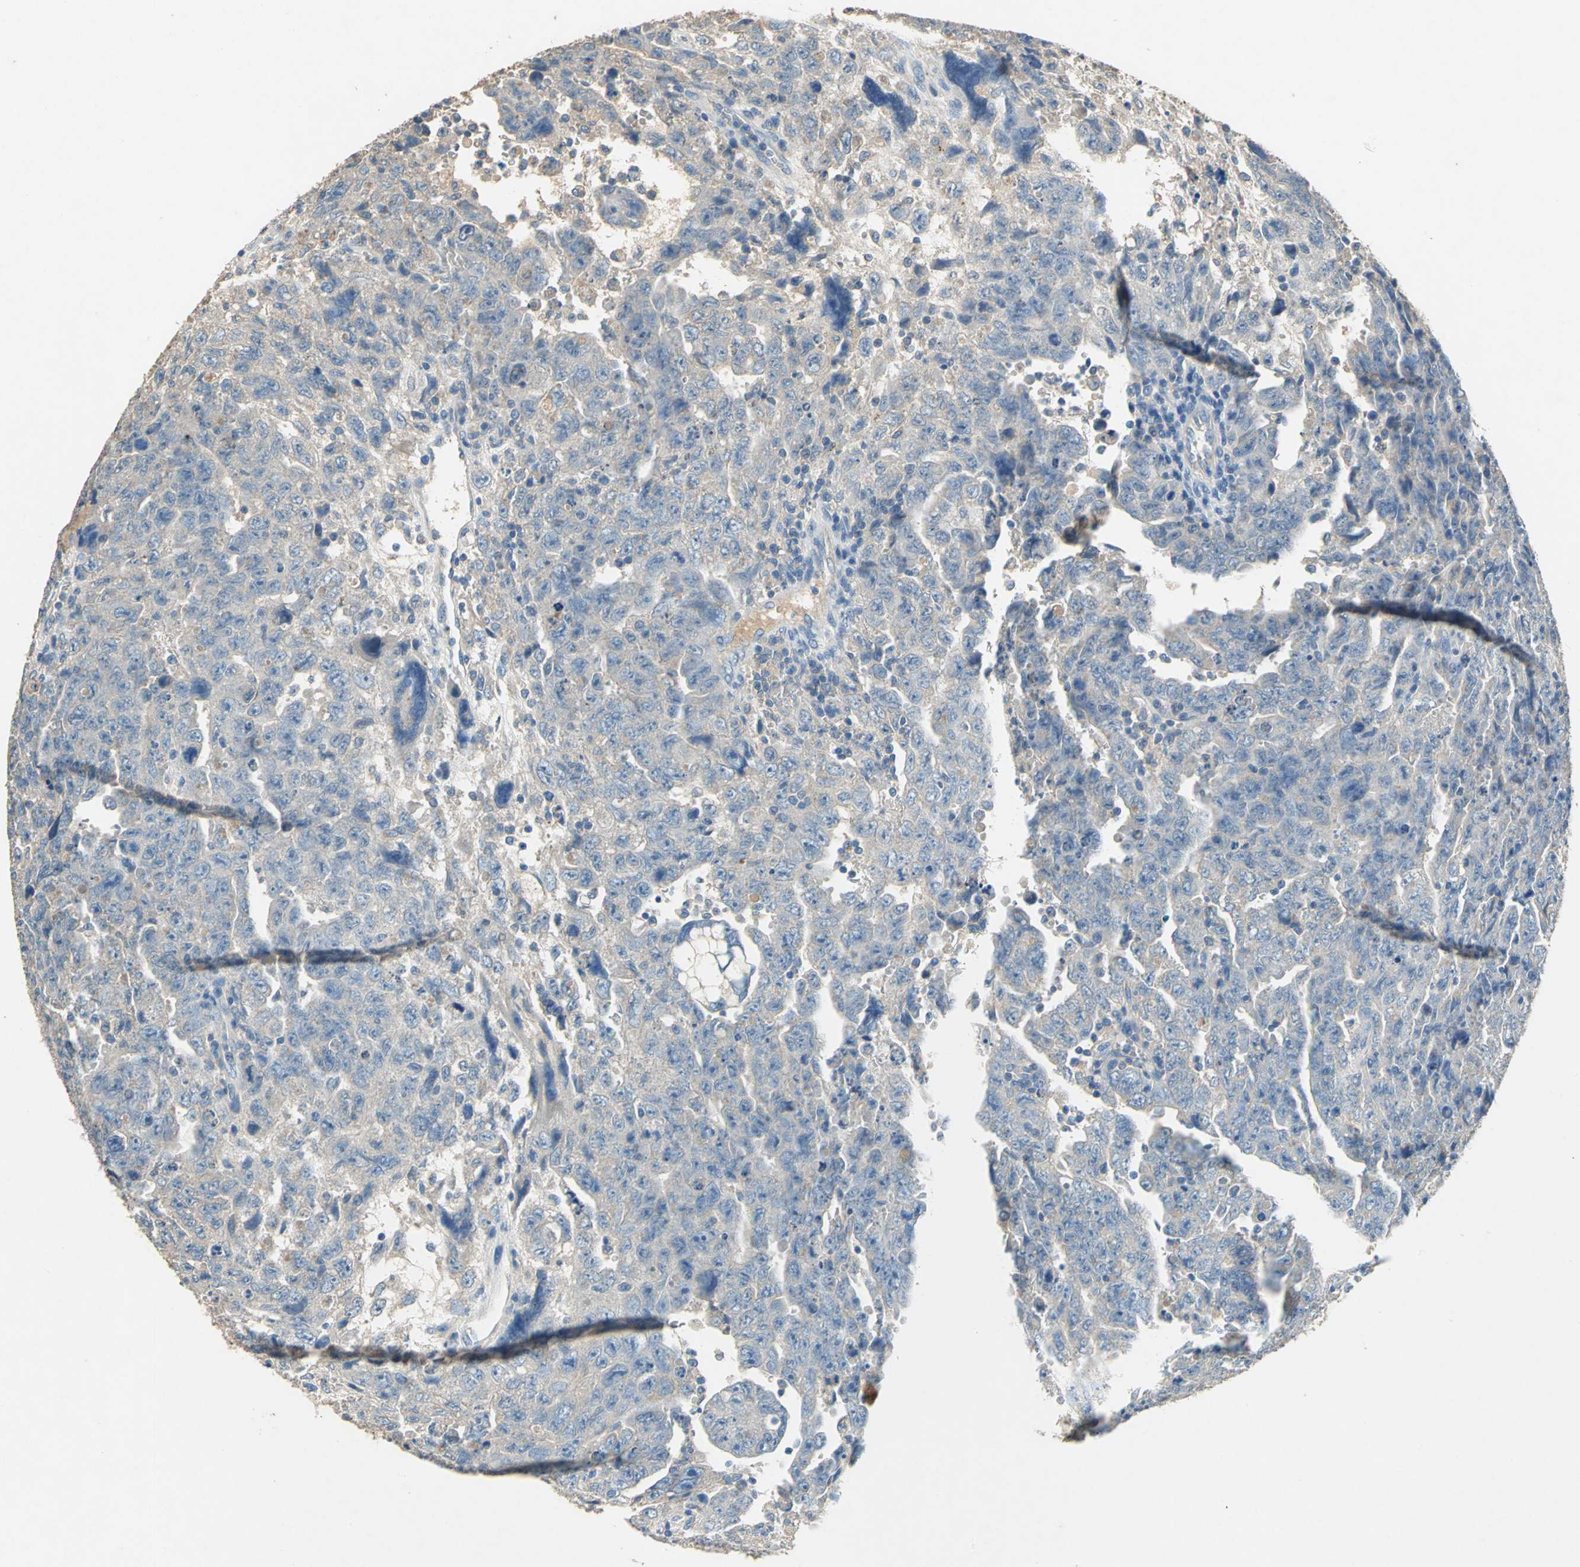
{"staining": {"intensity": "weak", "quantity": ">75%", "location": "cytoplasmic/membranous"}, "tissue": "testis cancer", "cell_type": "Tumor cells", "image_type": "cancer", "snomed": [{"axis": "morphology", "description": "Carcinoma, Embryonal, NOS"}, {"axis": "topography", "description": "Testis"}], "caption": "Testis cancer stained with immunohistochemistry (IHC) shows weak cytoplasmic/membranous positivity in approximately >75% of tumor cells. (Brightfield microscopy of DAB IHC at high magnification).", "gene": "ADAMTS5", "patient": {"sex": "male", "age": 28}}